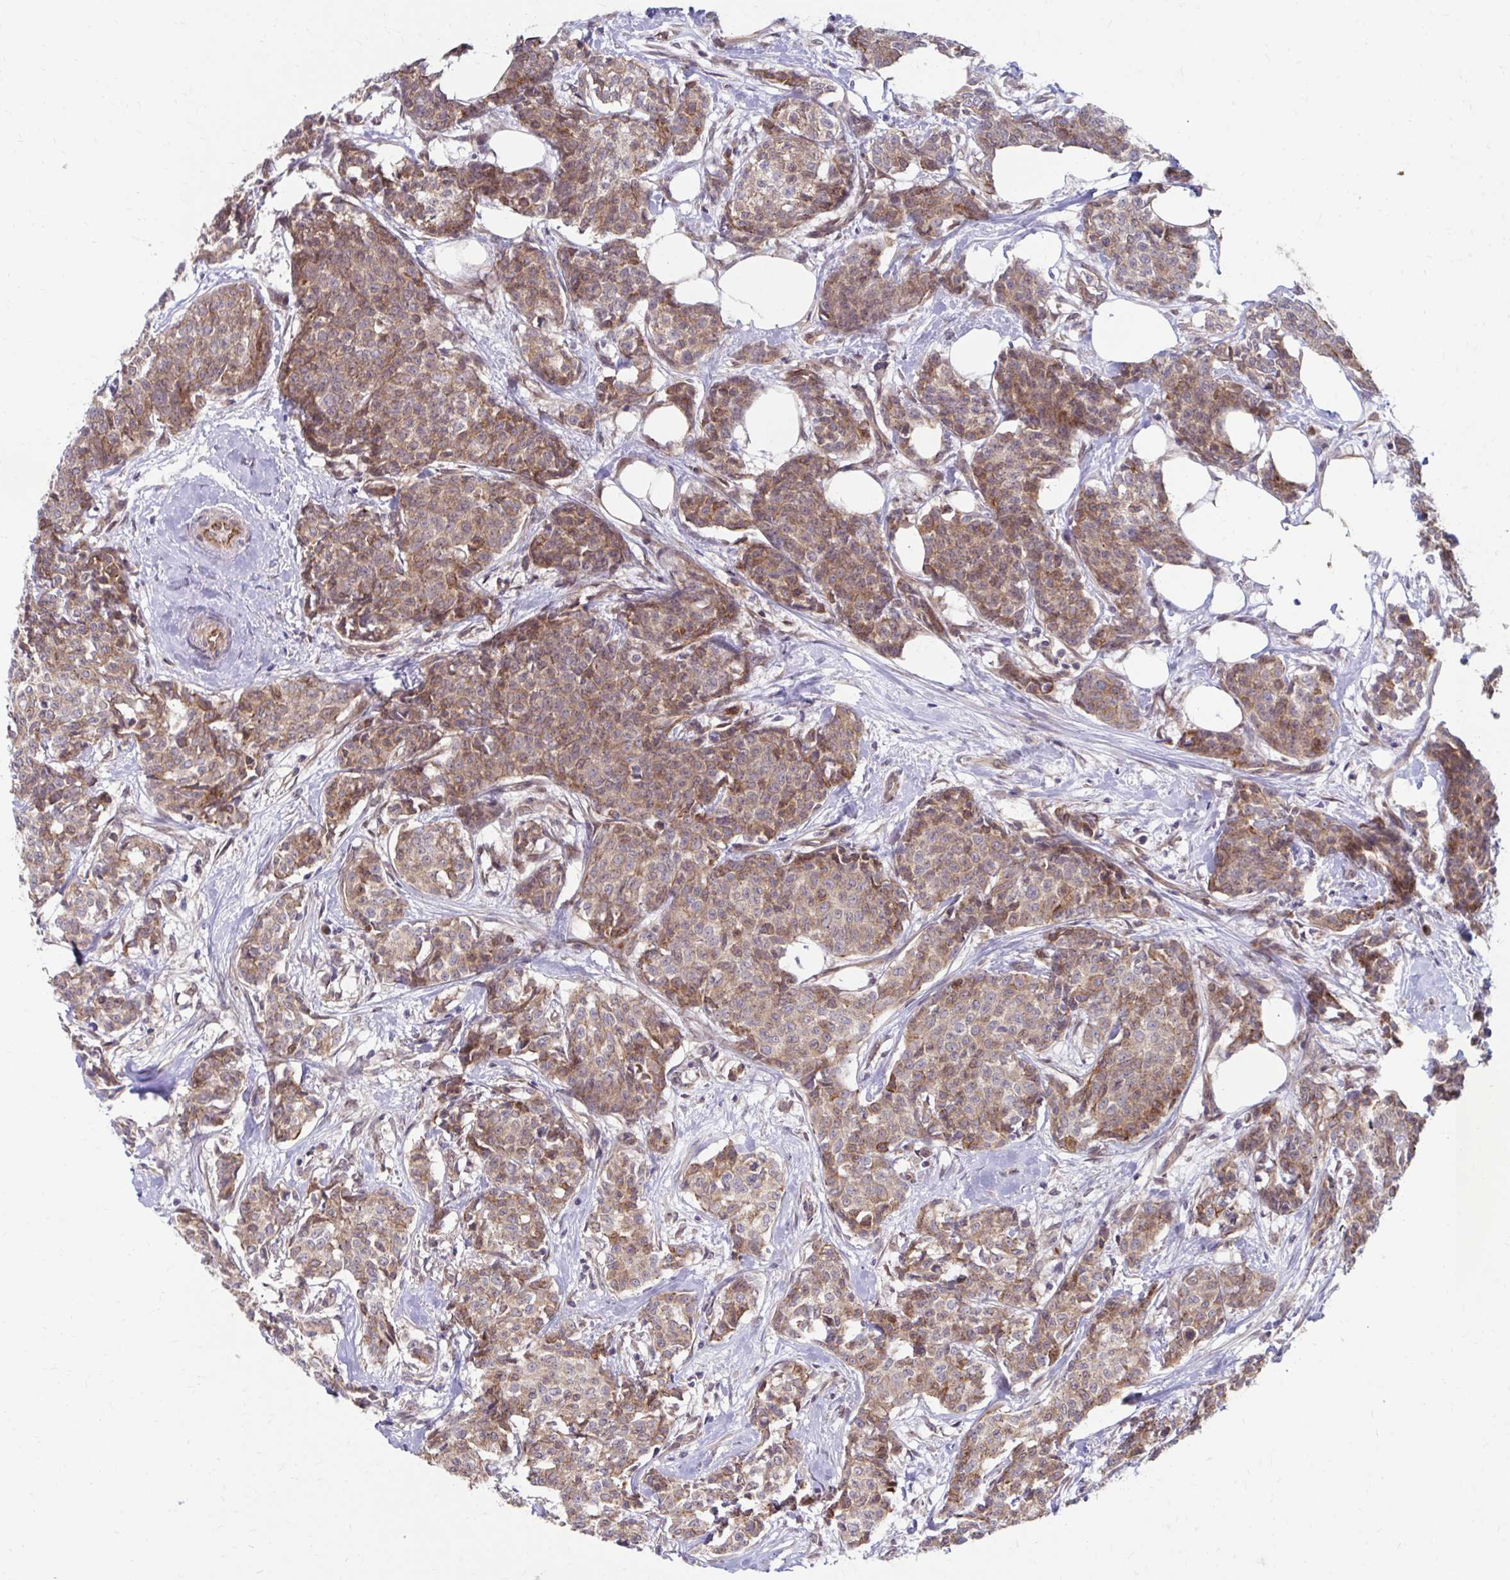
{"staining": {"intensity": "moderate", "quantity": ">75%", "location": "cytoplasmic/membranous"}, "tissue": "breast cancer", "cell_type": "Tumor cells", "image_type": "cancer", "snomed": [{"axis": "morphology", "description": "Duct carcinoma"}, {"axis": "topography", "description": "Breast"}], "caption": "Breast infiltrating ductal carcinoma was stained to show a protein in brown. There is medium levels of moderate cytoplasmic/membranous positivity in approximately >75% of tumor cells.", "gene": "ITPR2", "patient": {"sex": "female", "age": 91}}